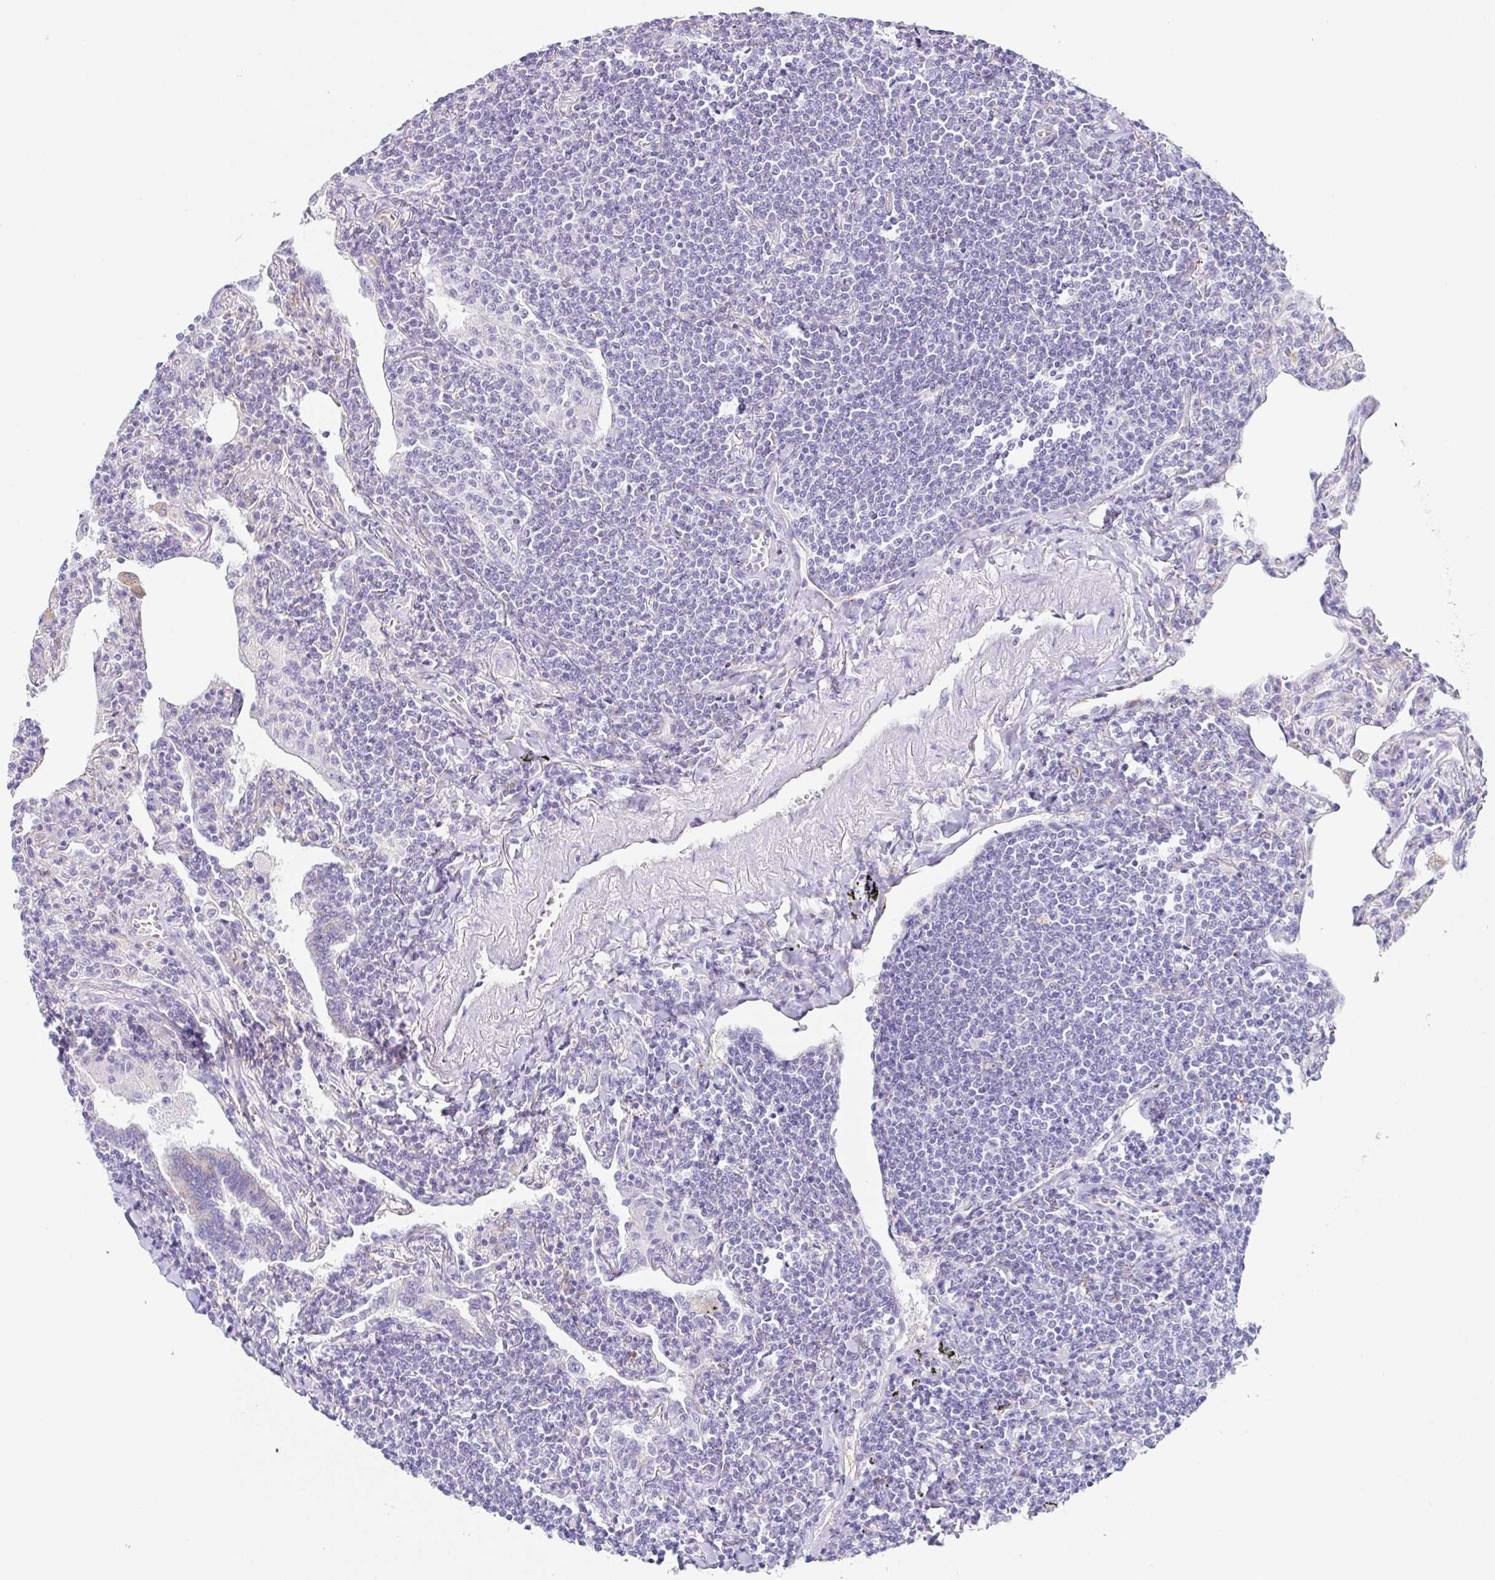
{"staining": {"intensity": "negative", "quantity": "none", "location": "none"}, "tissue": "lymphoma", "cell_type": "Tumor cells", "image_type": "cancer", "snomed": [{"axis": "morphology", "description": "Malignant lymphoma, non-Hodgkin's type, Low grade"}, {"axis": "topography", "description": "Lung"}], "caption": "Immunohistochemistry (IHC) micrograph of lymphoma stained for a protein (brown), which shows no staining in tumor cells.", "gene": "DKK4", "patient": {"sex": "female", "age": 71}}